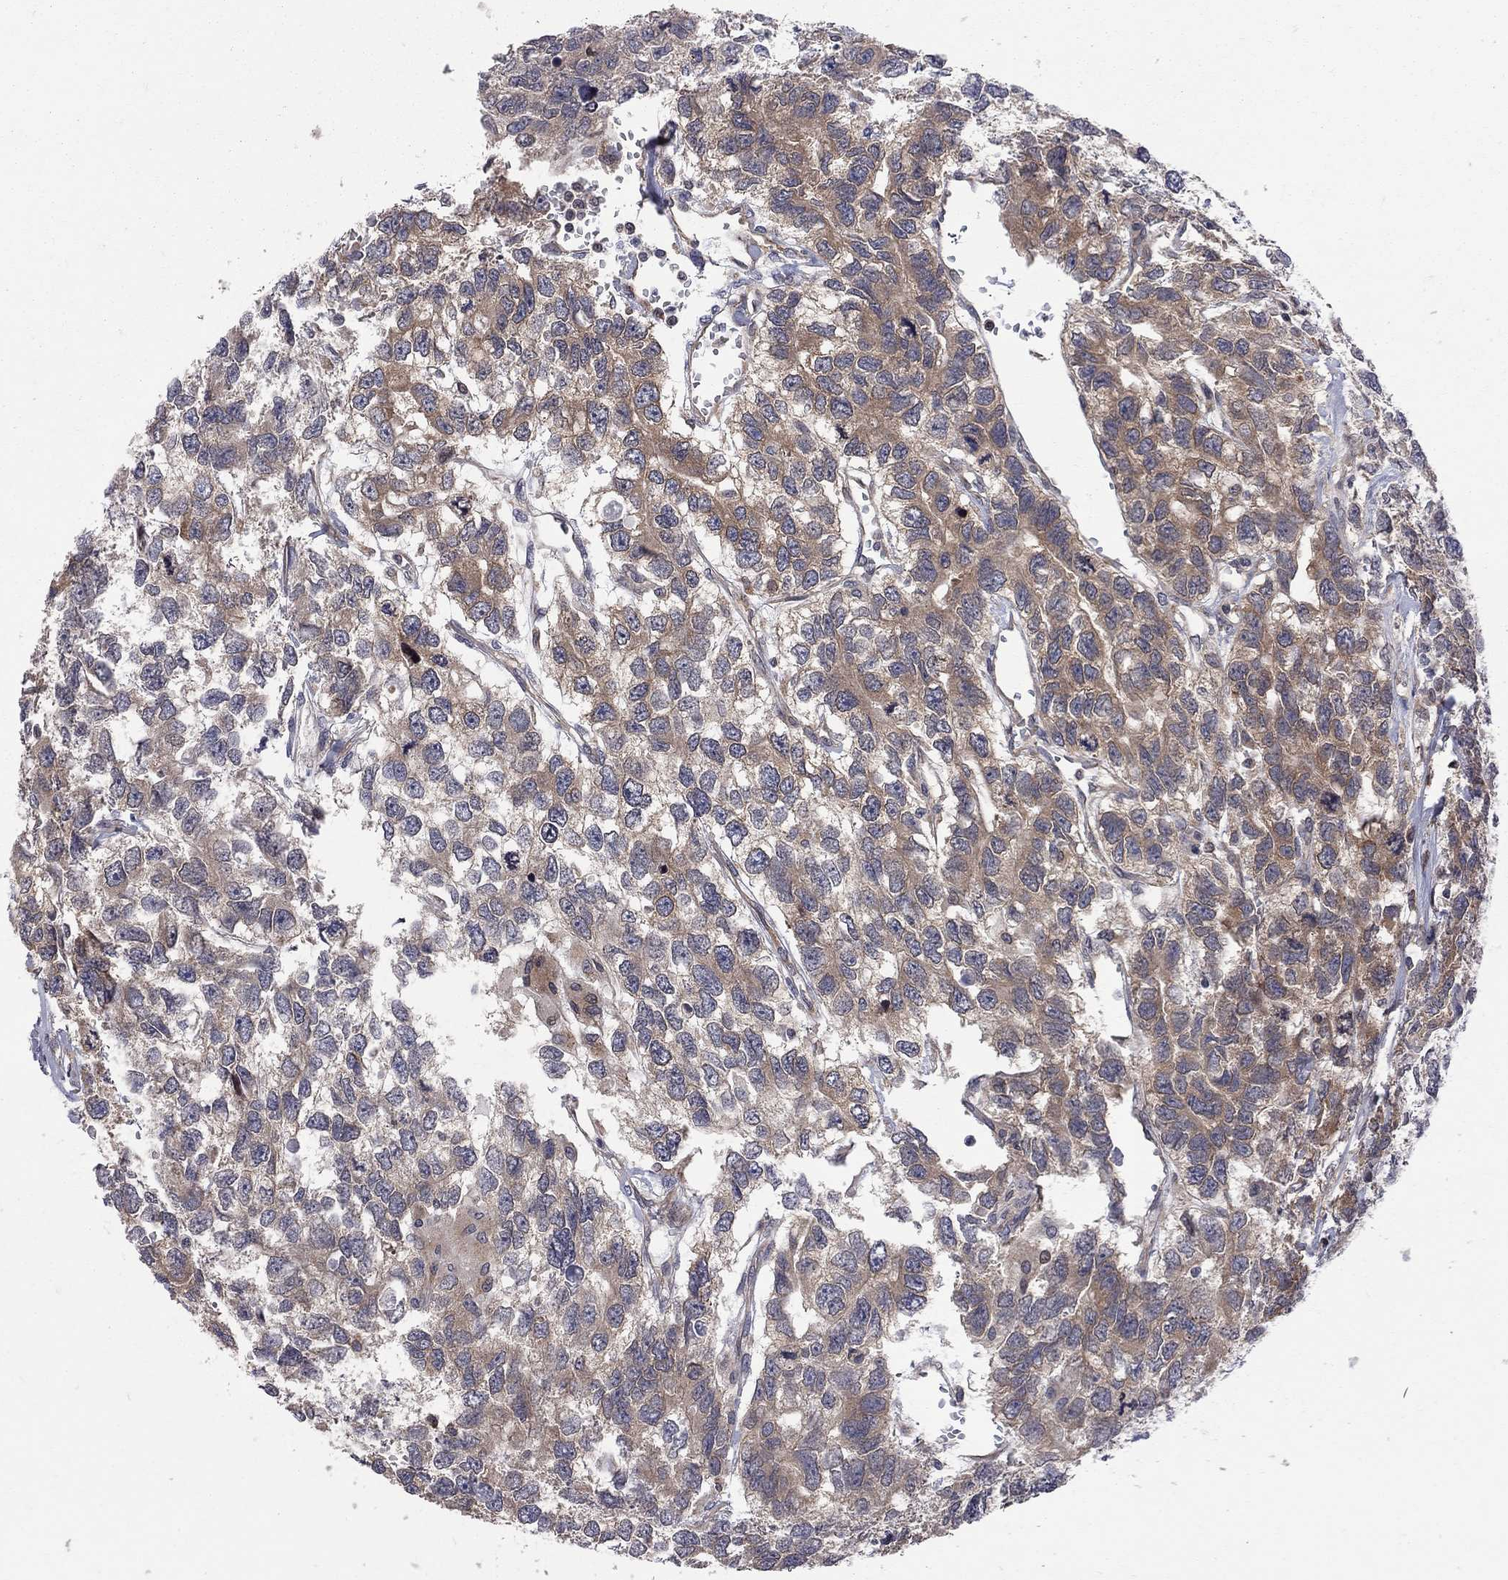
{"staining": {"intensity": "moderate", "quantity": "25%-75%", "location": "cytoplasmic/membranous"}, "tissue": "testis cancer", "cell_type": "Tumor cells", "image_type": "cancer", "snomed": [{"axis": "morphology", "description": "Seminoma, NOS"}, {"axis": "topography", "description": "Testis"}], "caption": "Immunohistochemical staining of seminoma (testis) shows medium levels of moderate cytoplasmic/membranous protein staining in about 25%-75% of tumor cells.", "gene": "CNOT11", "patient": {"sex": "male", "age": 52}}